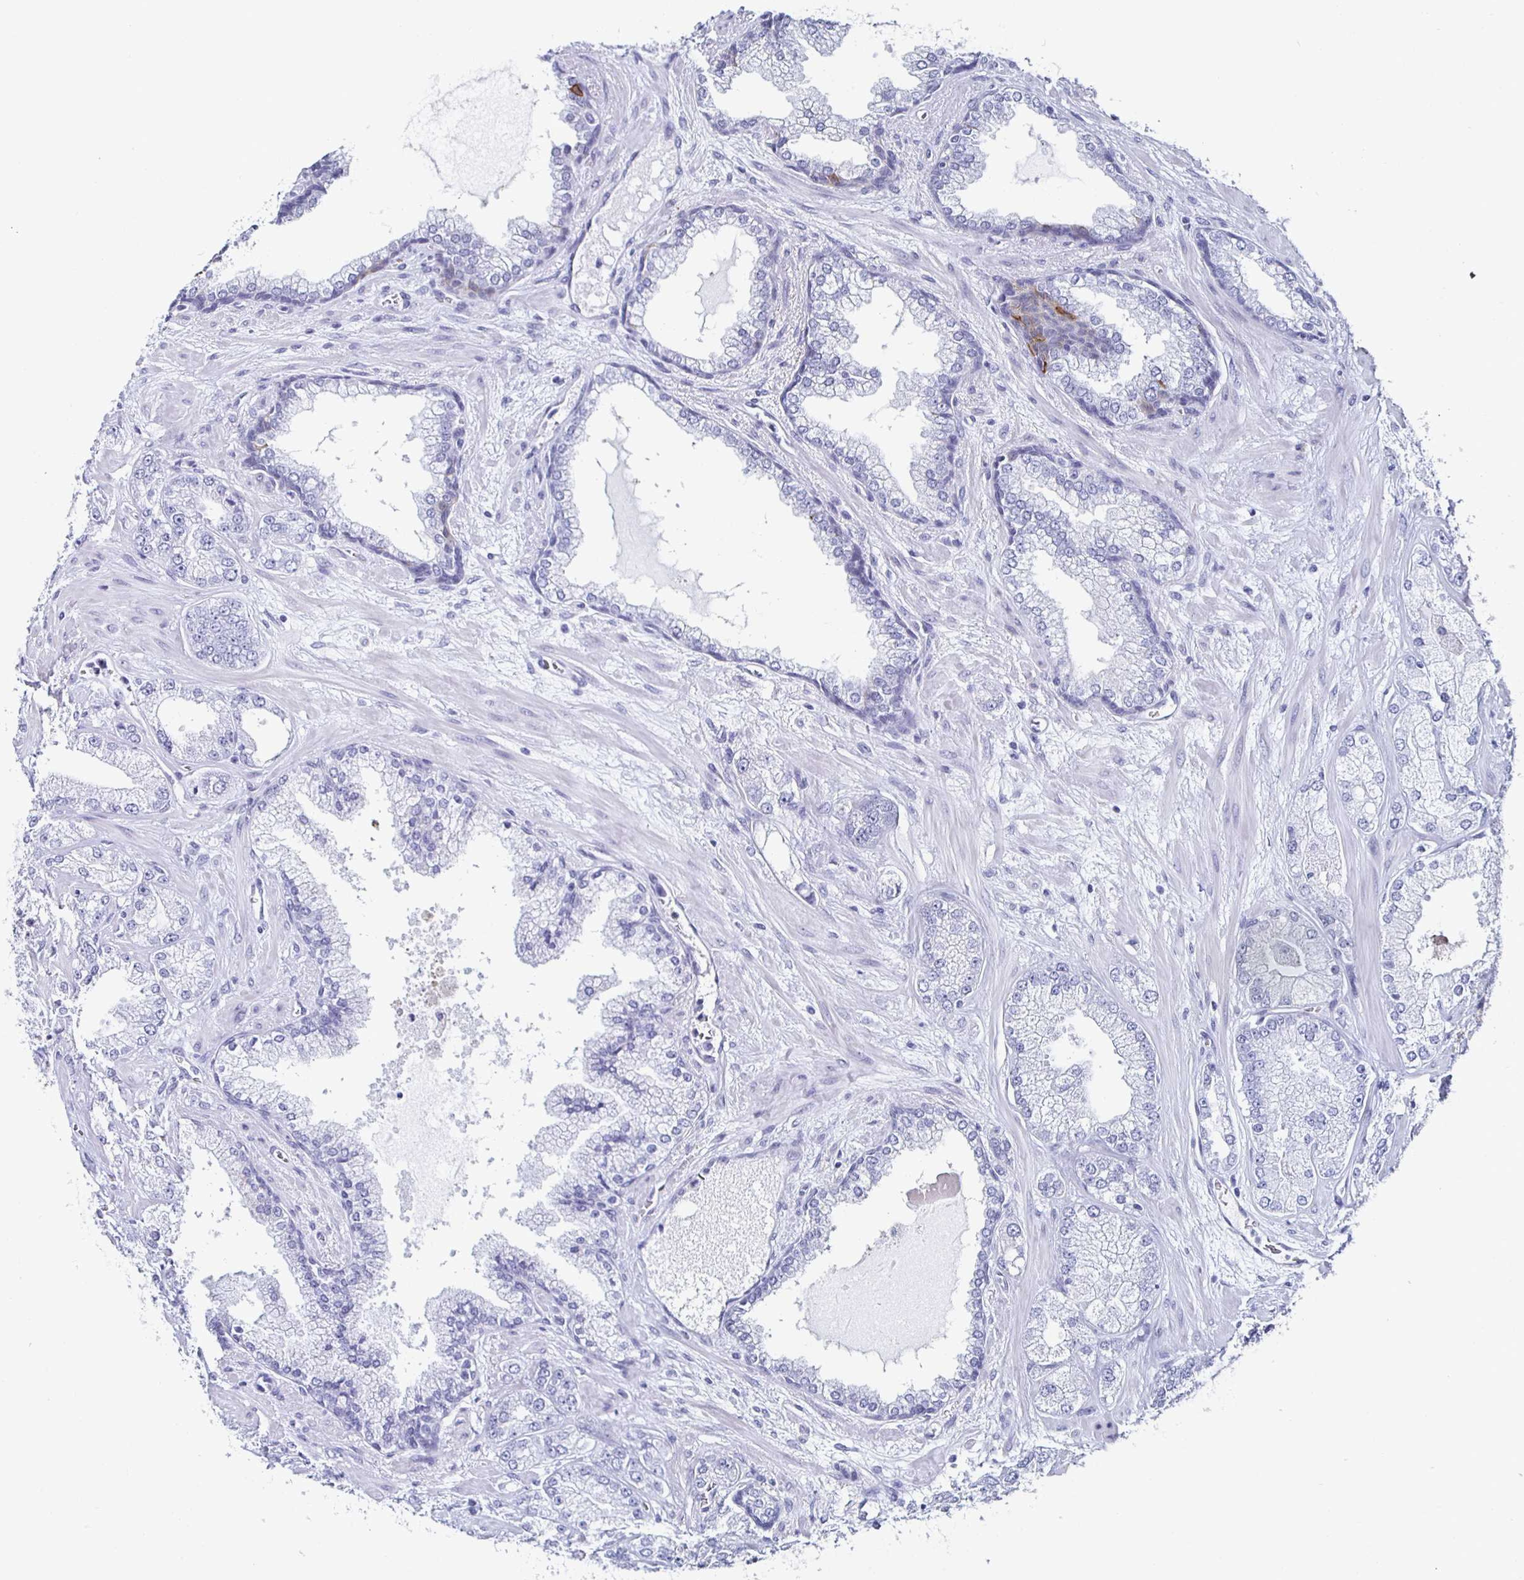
{"staining": {"intensity": "negative", "quantity": "none", "location": "none"}, "tissue": "prostate cancer", "cell_type": "Tumor cells", "image_type": "cancer", "snomed": [{"axis": "morphology", "description": "Normal tissue, NOS"}, {"axis": "morphology", "description": "Adenocarcinoma, High grade"}, {"axis": "topography", "description": "Prostate"}, {"axis": "topography", "description": "Peripheral nerve tissue"}], "caption": "An immunohistochemistry micrograph of adenocarcinoma (high-grade) (prostate) is shown. There is no staining in tumor cells of adenocarcinoma (high-grade) (prostate).", "gene": "KRT4", "patient": {"sex": "male", "age": 68}}